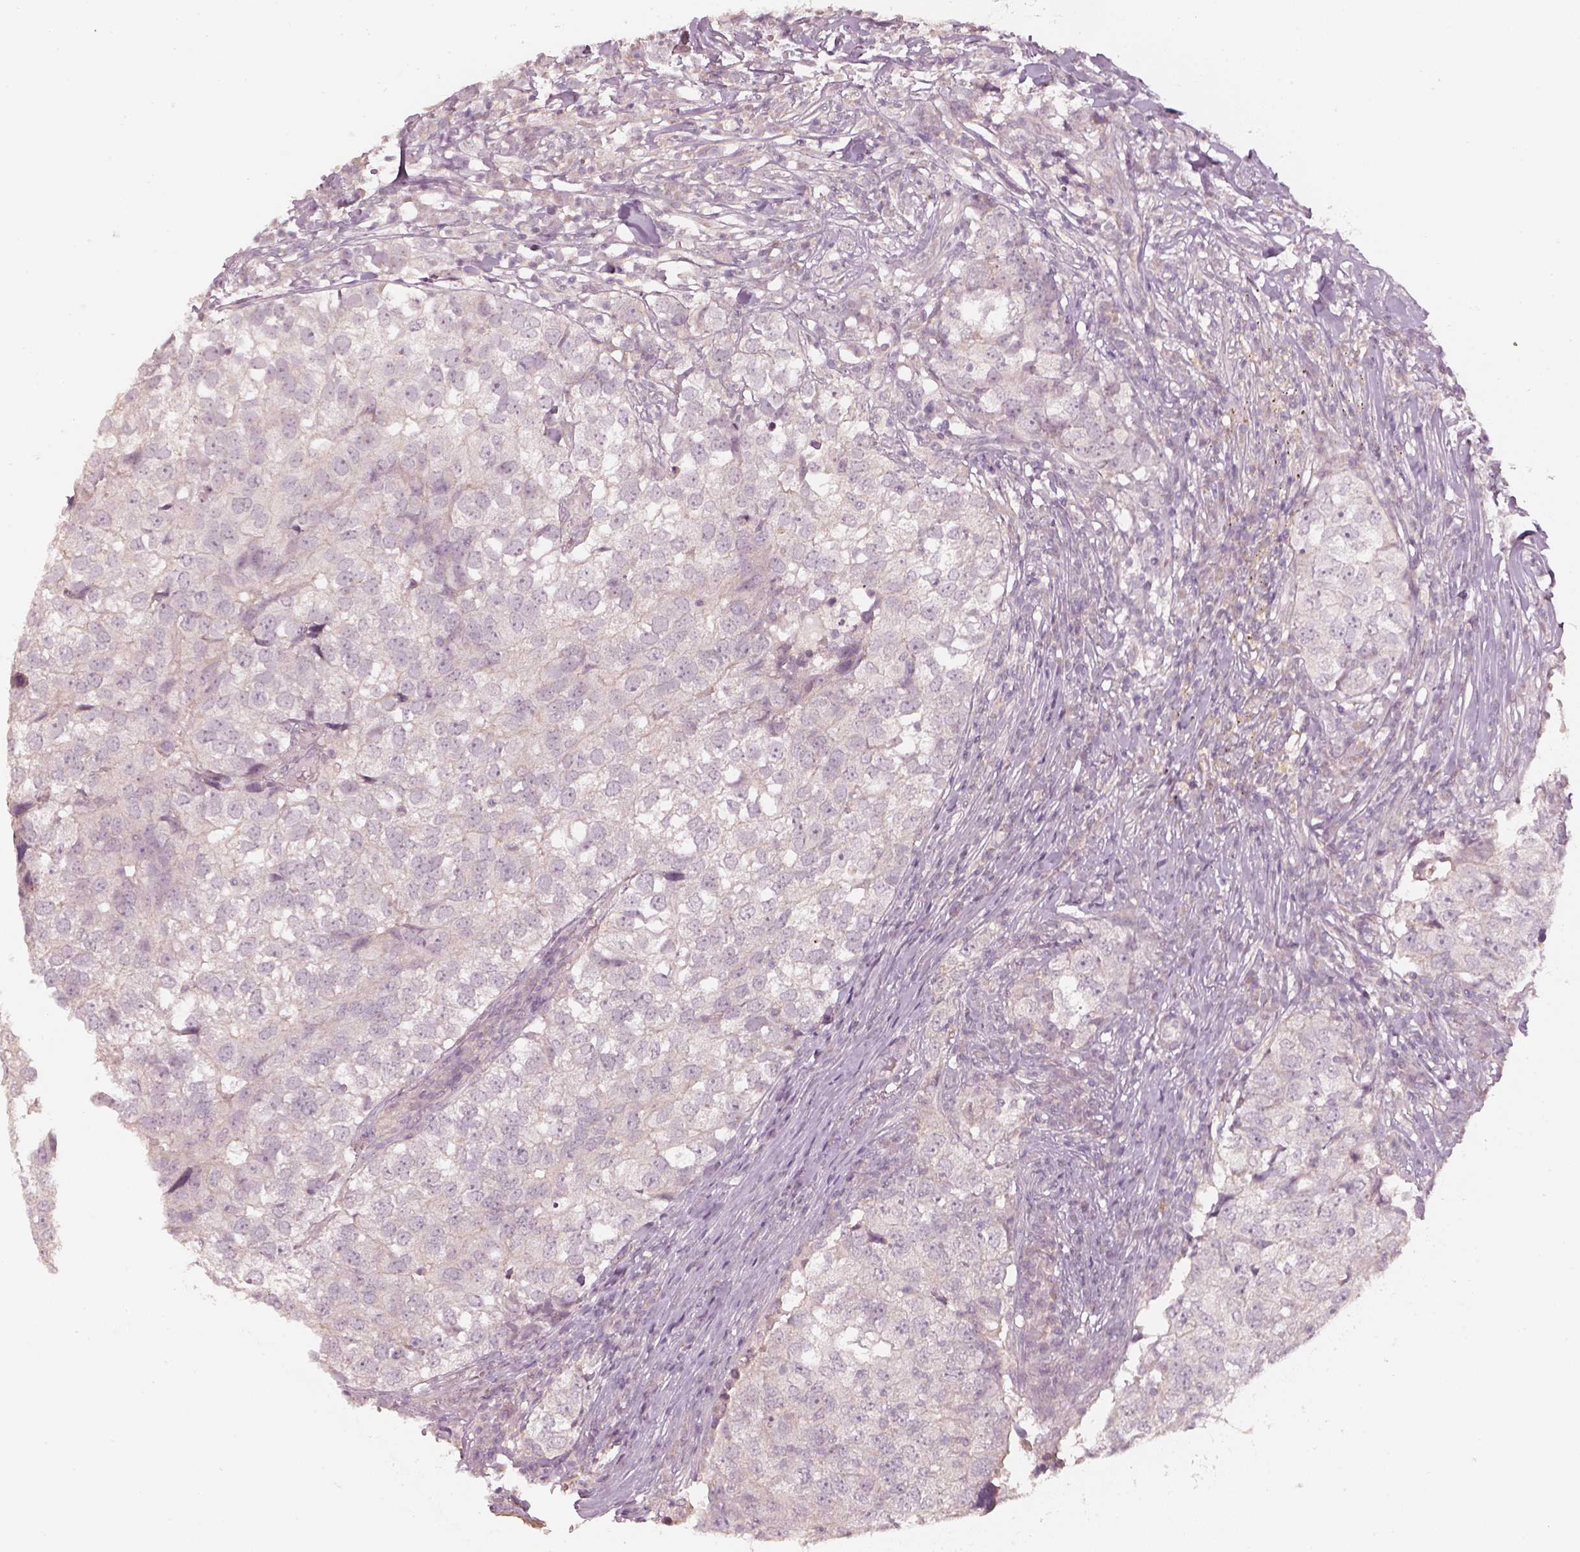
{"staining": {"intensity": "weak", "quantity": "25%-75%", "location": "cytoplasmic/membranous"}, "tissue": "breast cancer", "cell_type": "Tumor cells", "image_type": "cancer", "snomed": [{"axis": "morphology", "description": "Duct carcinoma"}, {"axis": "topography", "description": "Breast"}], "caption": "The micrograph reveals immunohistochemical staining of breast cancer. There is weak cytoplasmic/membranous expression is present in about 25%-75% of tumor cells.", "gene": "LAMC2", "patient": {"sex": "female", "age": 30}}